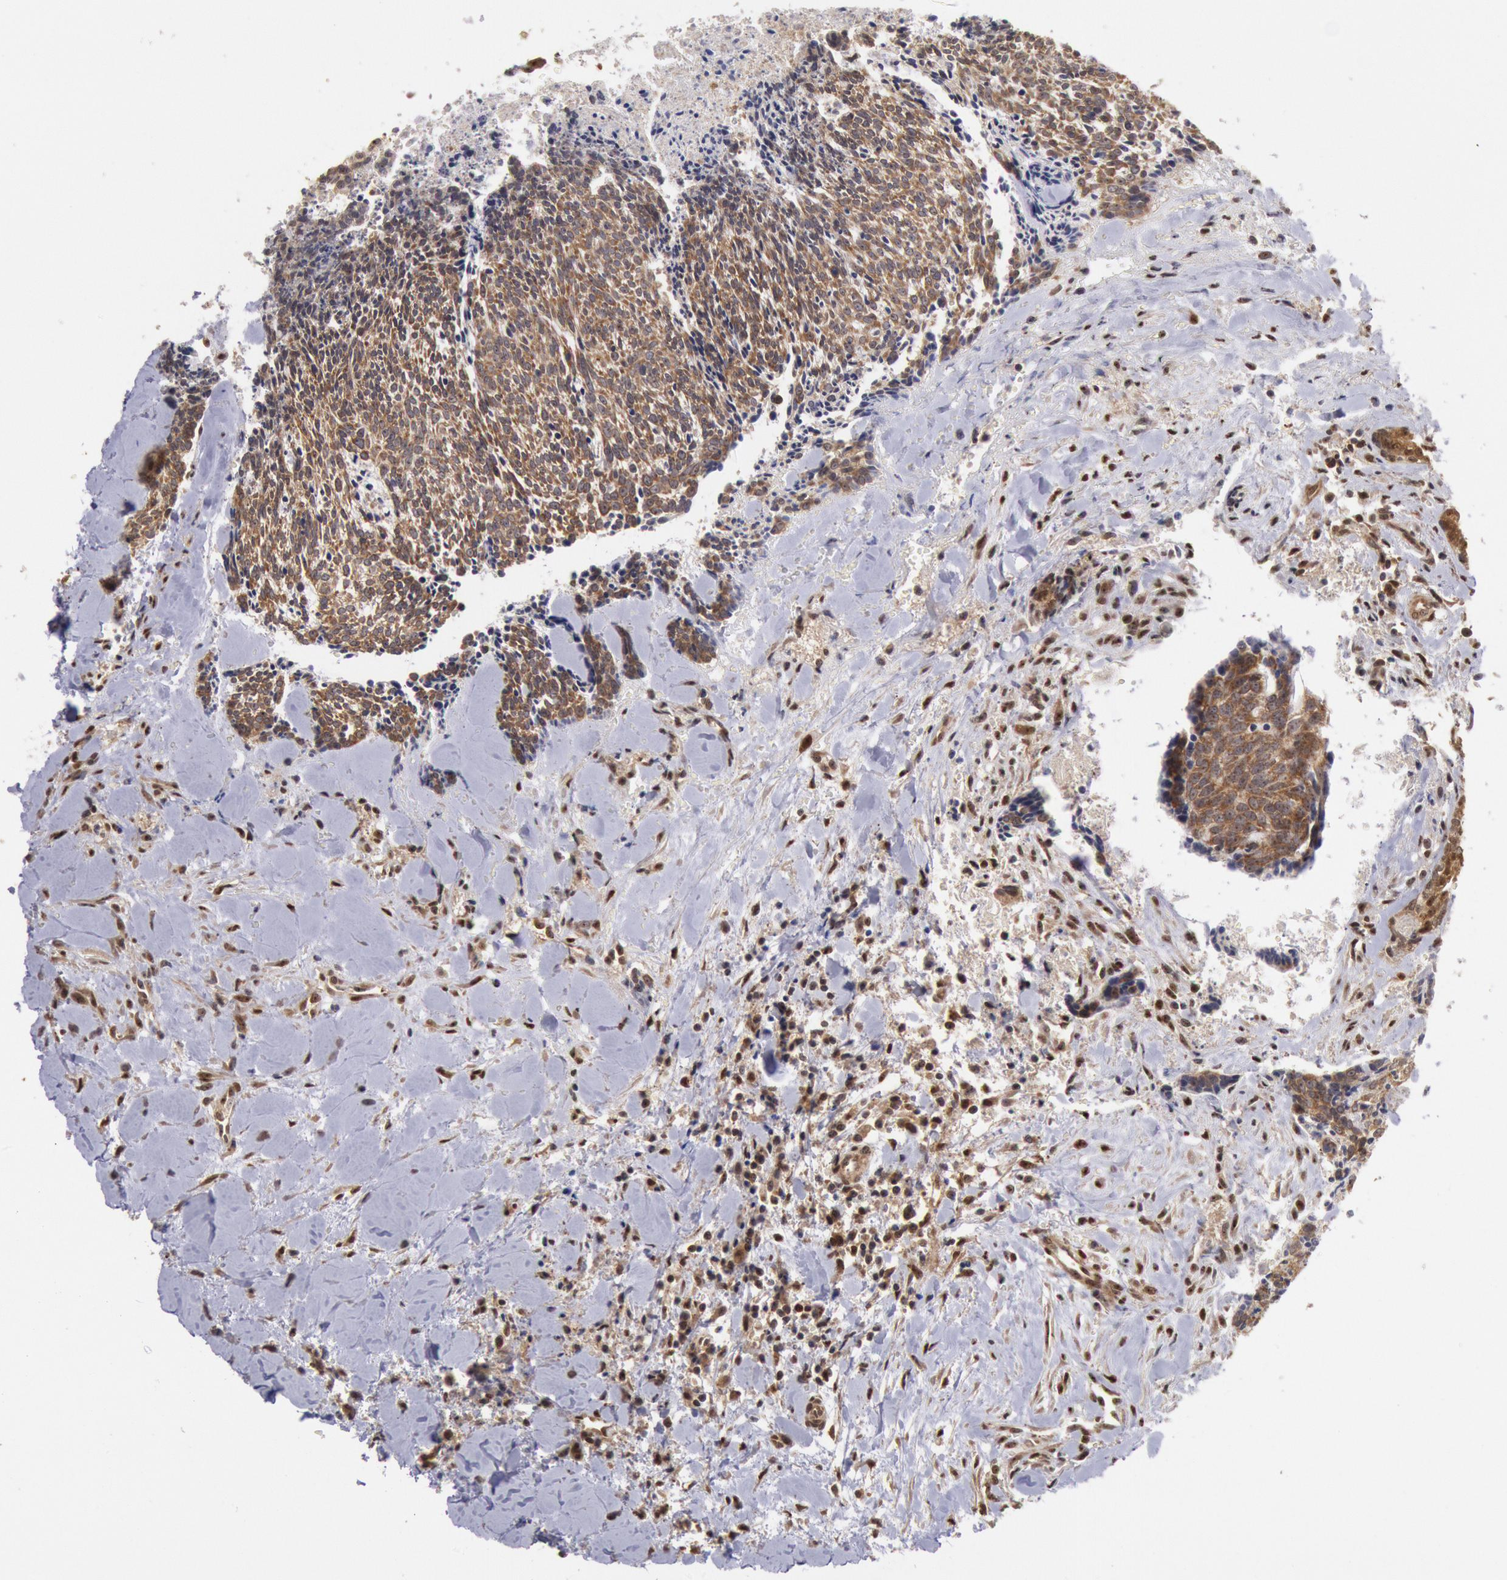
{"staining": {"intensity": "moderate", "quantity": ">75%", "location": "cytoplasmic/membranous"}, "tissue": "head and neck cancer", "cell_type": "Tumor cells", "image_type": "cancer", "snomed": [{"axis": "morphology", "description": "Squamous cell carcinoma, NOS"}, {"axis": "topography", "description": "Salivary gland"}, {"axis": "topography", "description": "Head-Neck"}], "caption": "Immunohistochemistry (DAB) staining of head and neck cancer (squamous cell carcinoma) shows moderate cytoplasmic/membranous protein expression in approximately >75% of tumor cells. (Stains: DAB in brown, nuclei in blue, Microscopy: brightfield microscopy at high magnification).", "gene": "STX17", "patient": {"sex": "male", "age": 70}}